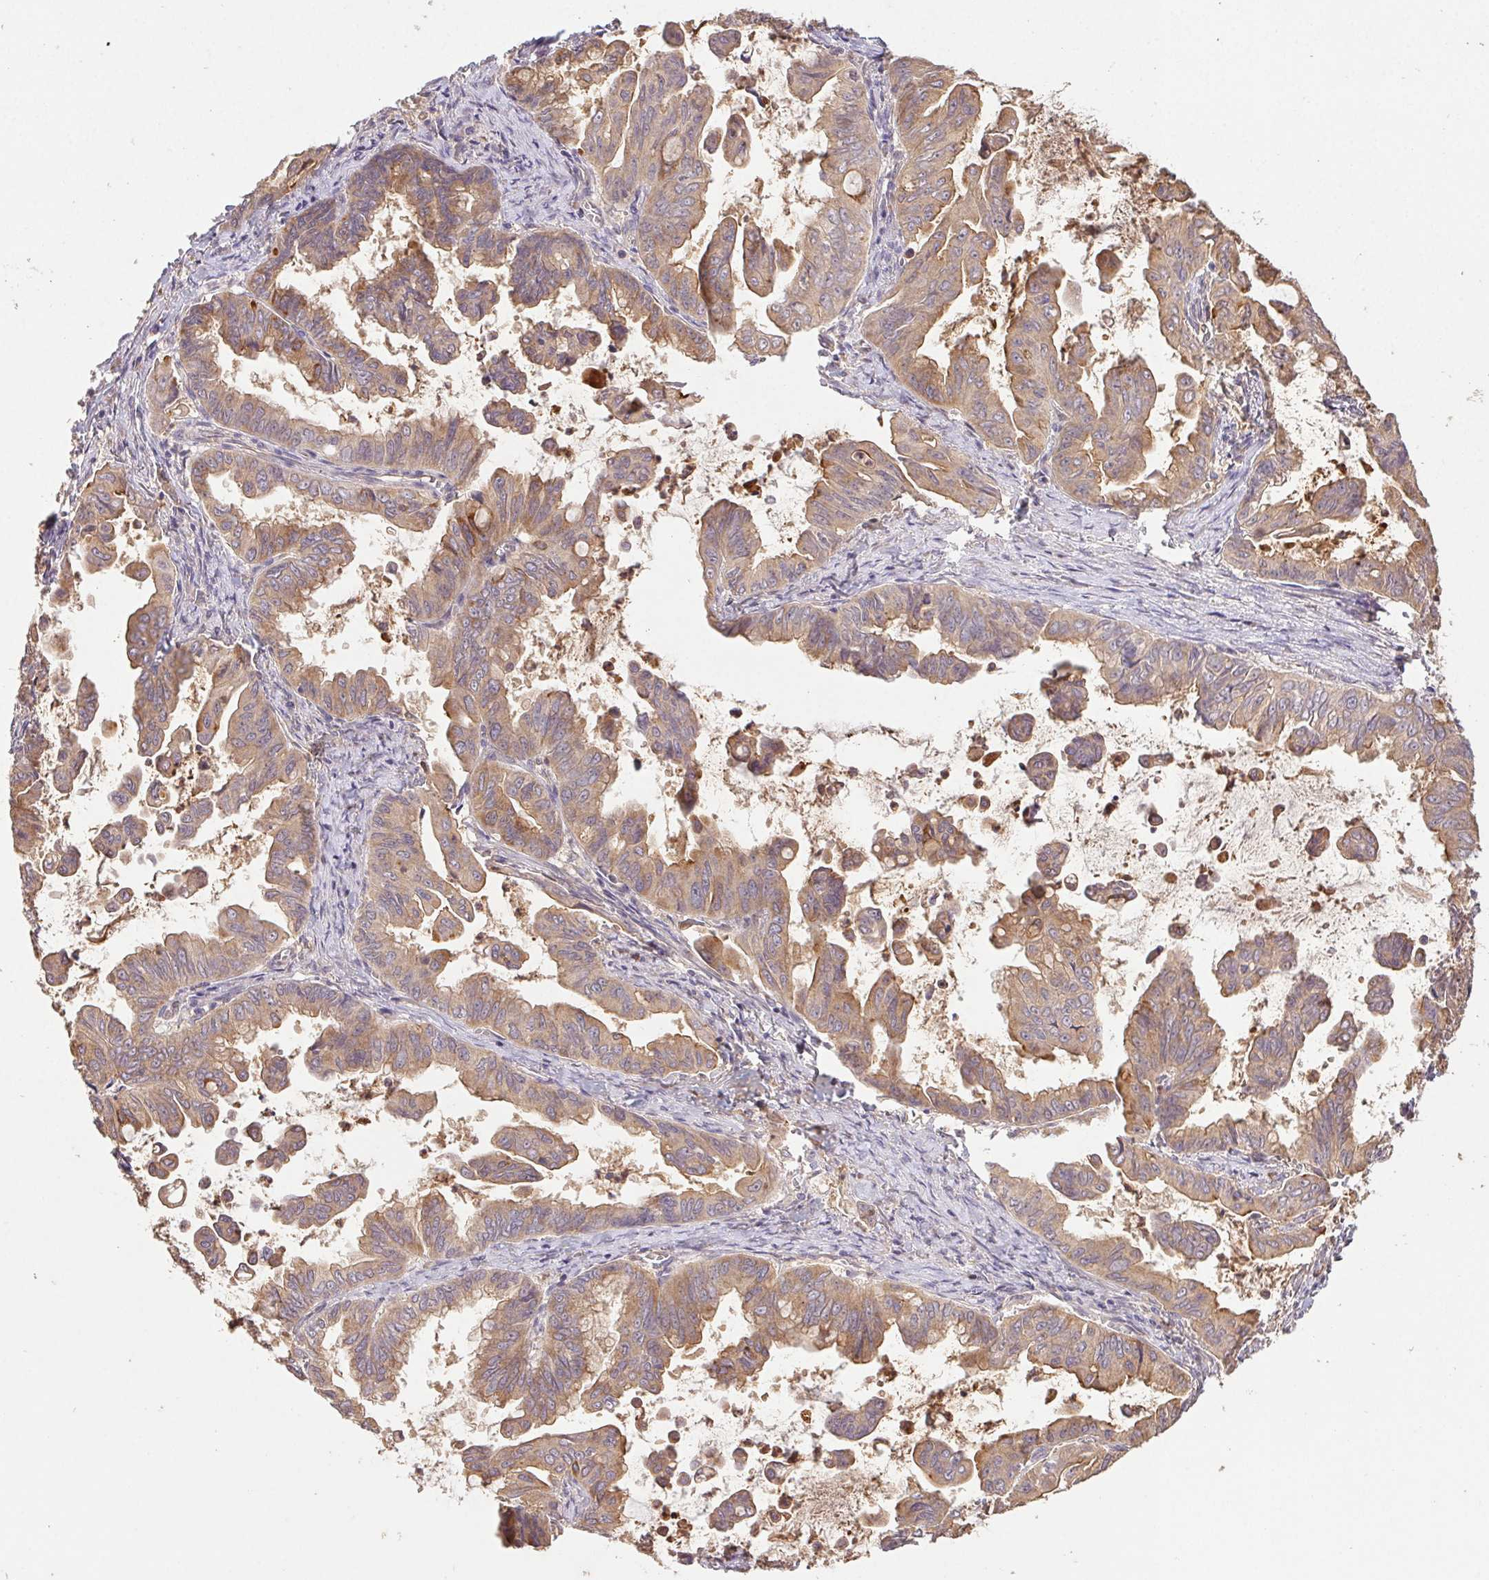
{"staining": {"intensity": "moderate", "quantity": ">75%", "location": "cytoplasmic/membranous"}, "tissue": "stomach cancer", "cell_type": "Tumor cells", "image_type": "cancer", "snomed": [{"axis": "morphology", "description": "Adenocarcinoma, NOS"}, {"axis": "topography", "description": "Stomach, upper"}], "caption": "Immunohistochemical staining of adenocarcinoma (stomach) displays moderate cytoplasmic/membranous protein staining in approximately >75% of tumor cells.", "gene": "RAB11A", "patient": {"sex": "male", "age": 80}}